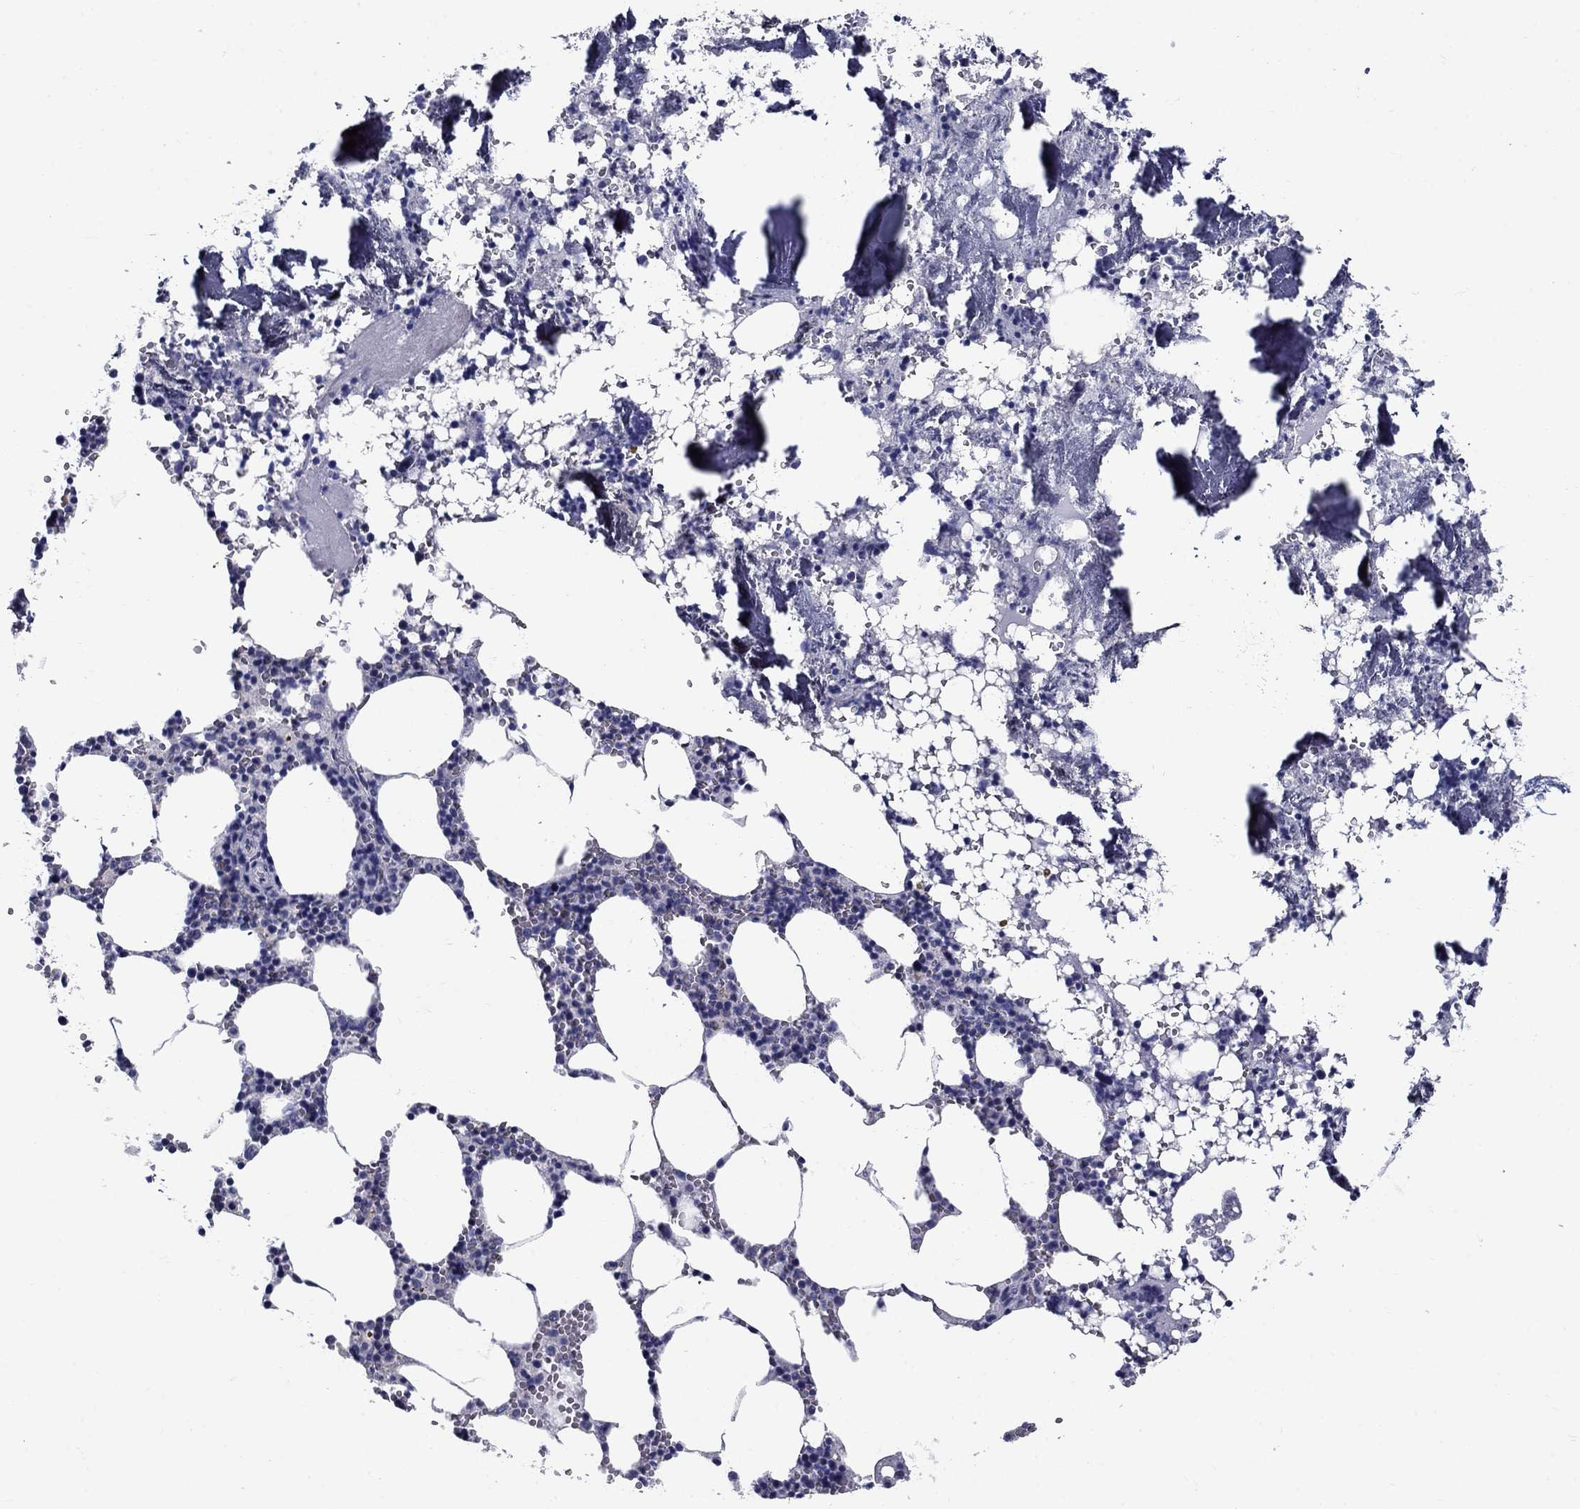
{"staining": {"intensity": "negative", "quantity": "none", "location": "none"}, "tissue": "bone marrow", "cell_type": "Hematopoietic cells", "image_type": "normal", "snomed": [{"axis": "morphology", "description": "Normal tissue, NOS"}, {"axis": "topography", "description": "Bone marrow"}], "caption": "Benign bone marrow was stained to show a protein in brown. There is no significant staining in hematopoietic cells.", "gene": "UPB1", "patient": {"sex": "female", "age": 64}}